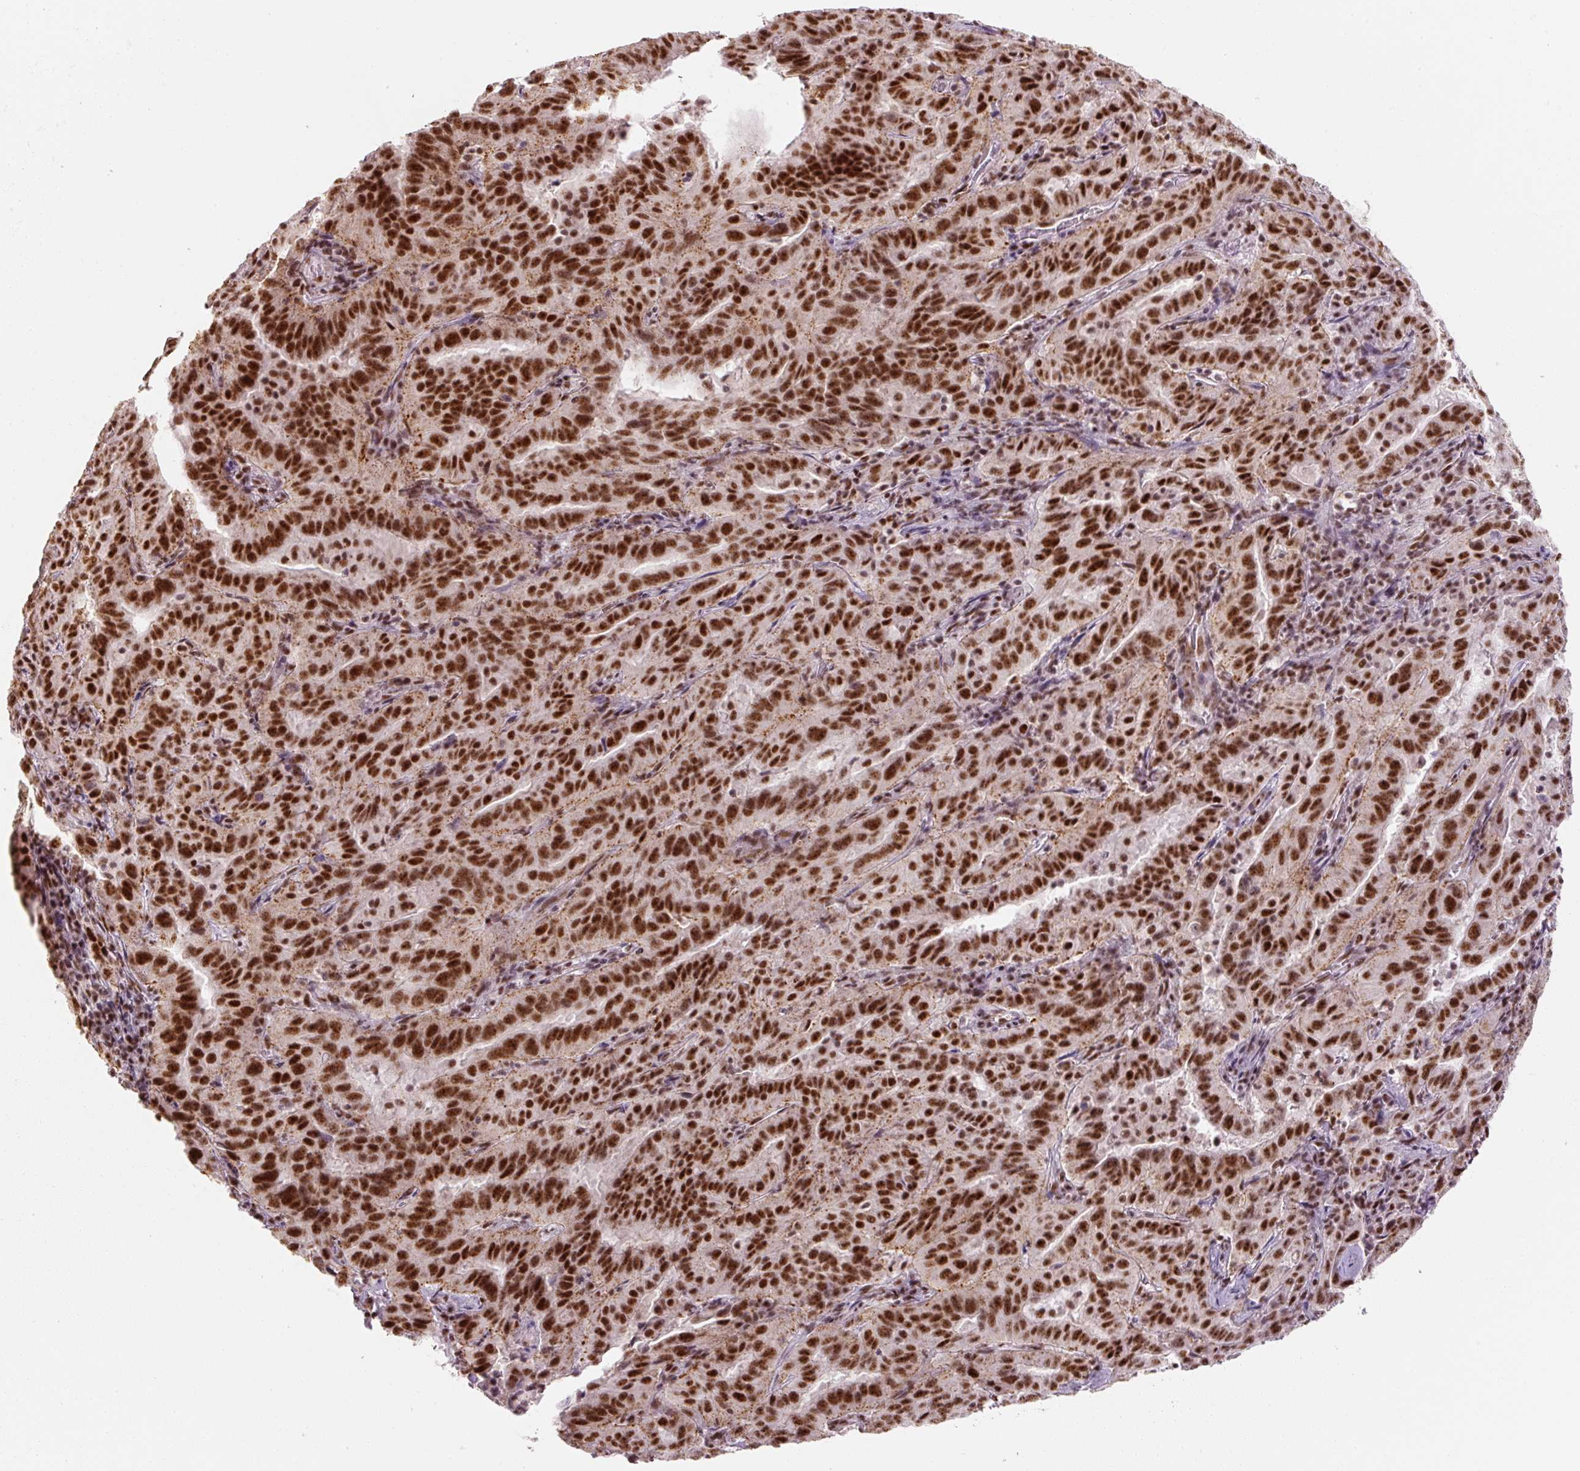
{"staining": {"intensity": "strong", "quantity": ">75%", "location": "nuclear"}, "tissue": "pancreatic cancer", "cell_type": "Tumor cells", "image_type": "cancer", "snomed": [{"axis": "morphology", "description": "Adenocarcinoma, NOS"}, {"axis": "topography", "description": "Pancreas"}], "caption": "Immunohistochemistry (IHC) of pancreatic adenocarcinoma reveals high levels of strong nuclear positivity in about >75% of tumor cells. The protein of interest is shown in brown color, while the nuclei are stained blue.", "gene": "U2AF2", "patient": {"sex": "male", "age": 63}}